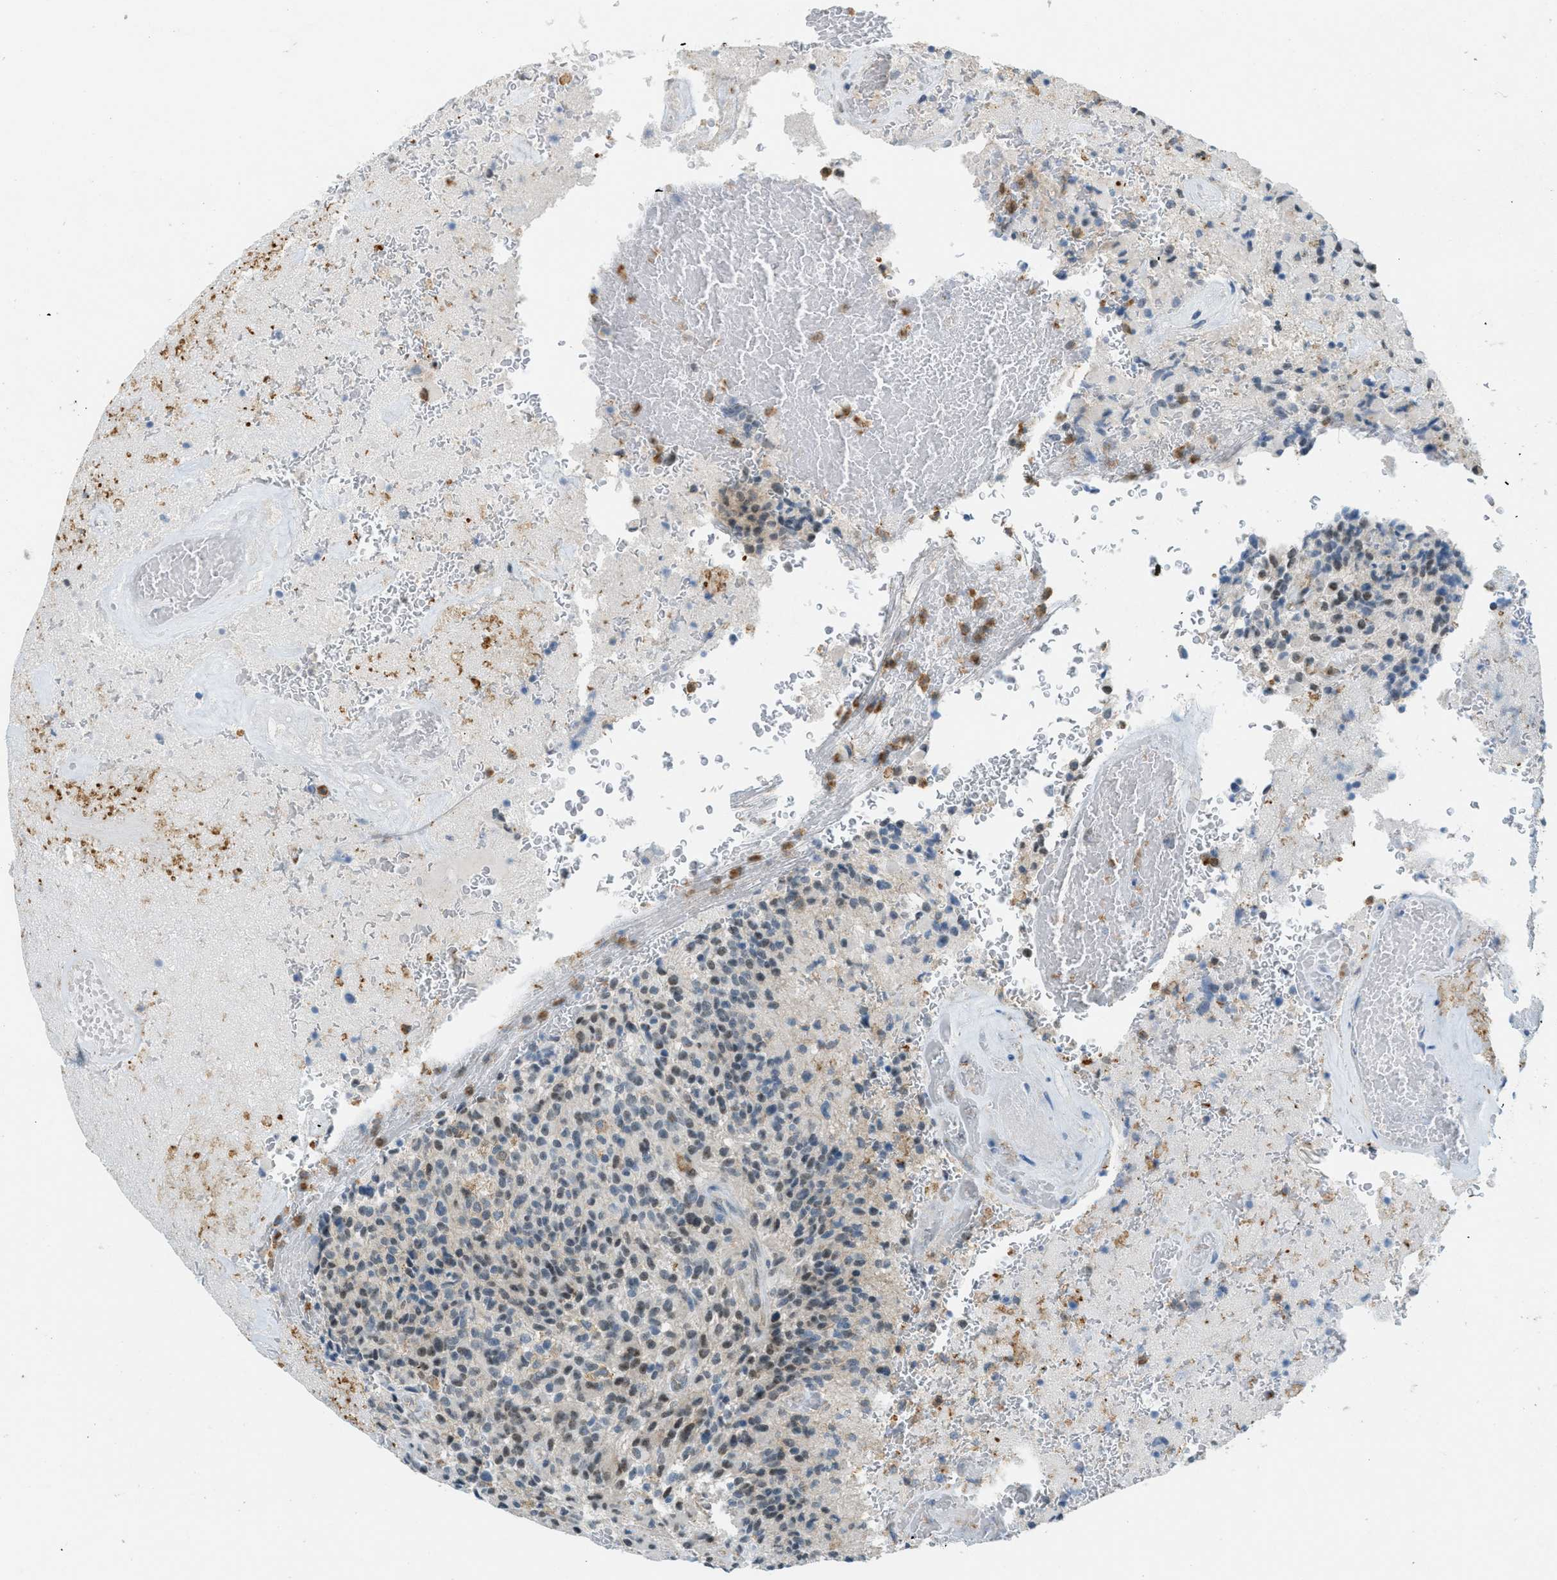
{"staining": {"intensity": "moderate", "quantity": "25%-75%", "location": "nuclear"}, "tissue": "glioma", "cell_type": "Tumor cells", "image_type": "cancer", "snomed": [{"axis": "morphology", "description": "Glioma, malignant, High grade"}, {"axis": "topography", "description": "Brain"}], "caption": "DAB (3,3'-diaminobenzidine) immunohistochemical staining of human malignant high-grade glioma displays moderate nuclear protein expression in approximately 25%-75% of tumor cells.", "gene": "FYN", "patient": {"sex": "male", "age": 71}}